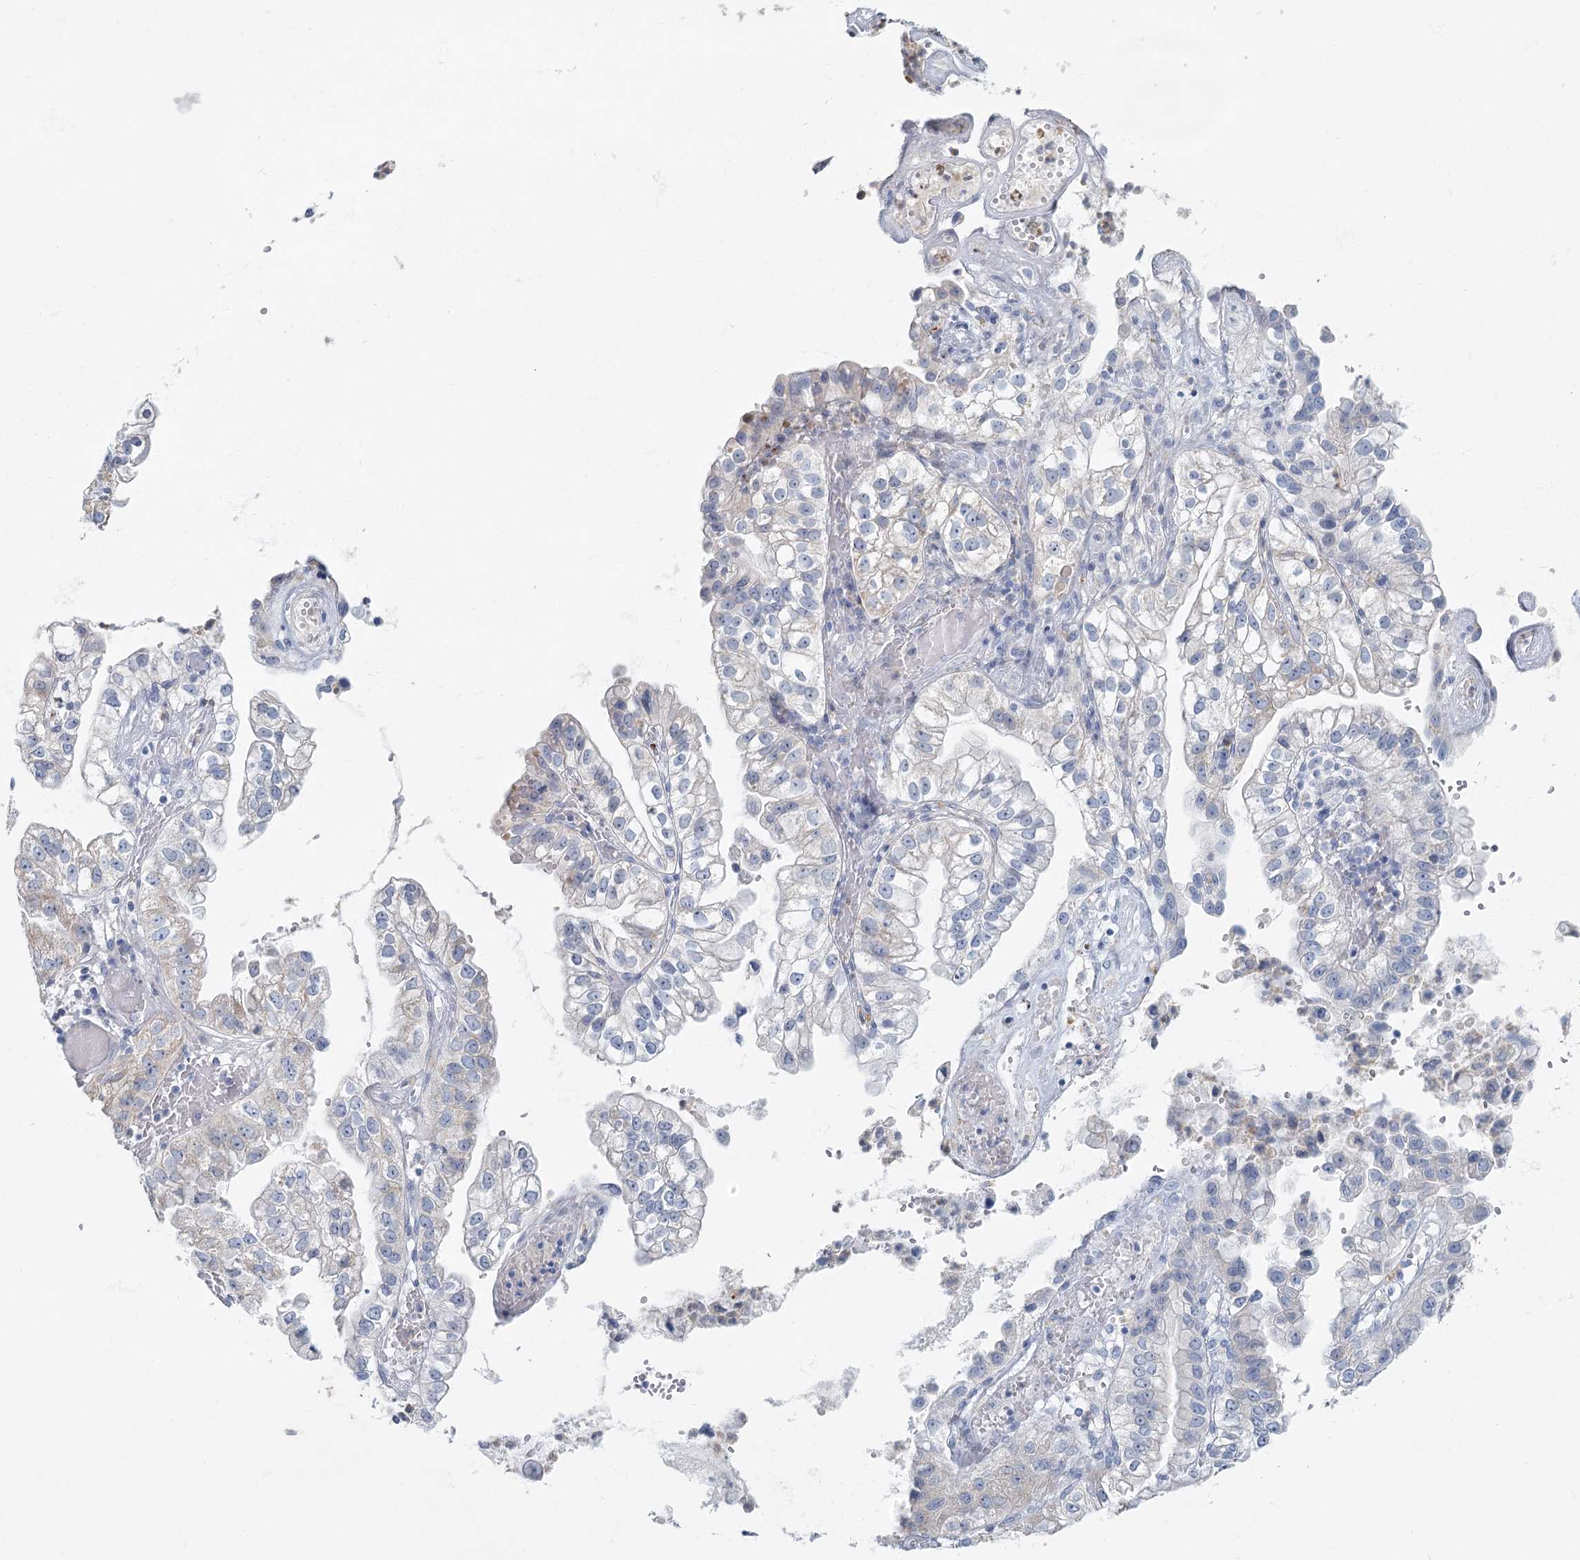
{"staining": {"intensity": "negative", "quantity": "none", "location": "none"}, "tissue": "liver cancer", "cell_type": "Tumor cells", "image_type": "cancer", "snomed": [{"axis": "morphology", "description": "Cholangiocarcinoma"}, {"axis": "topography", "description": "Liver"}], "caption": "DAB (3,3'-diaminobenzidine) immunohistochemical staining of liver cancer (cholangiocarcinoma) displays no significant positivity in tumor cells.", "gene": "FAM110C", "patient": {"sex": "female", "age": 79}}